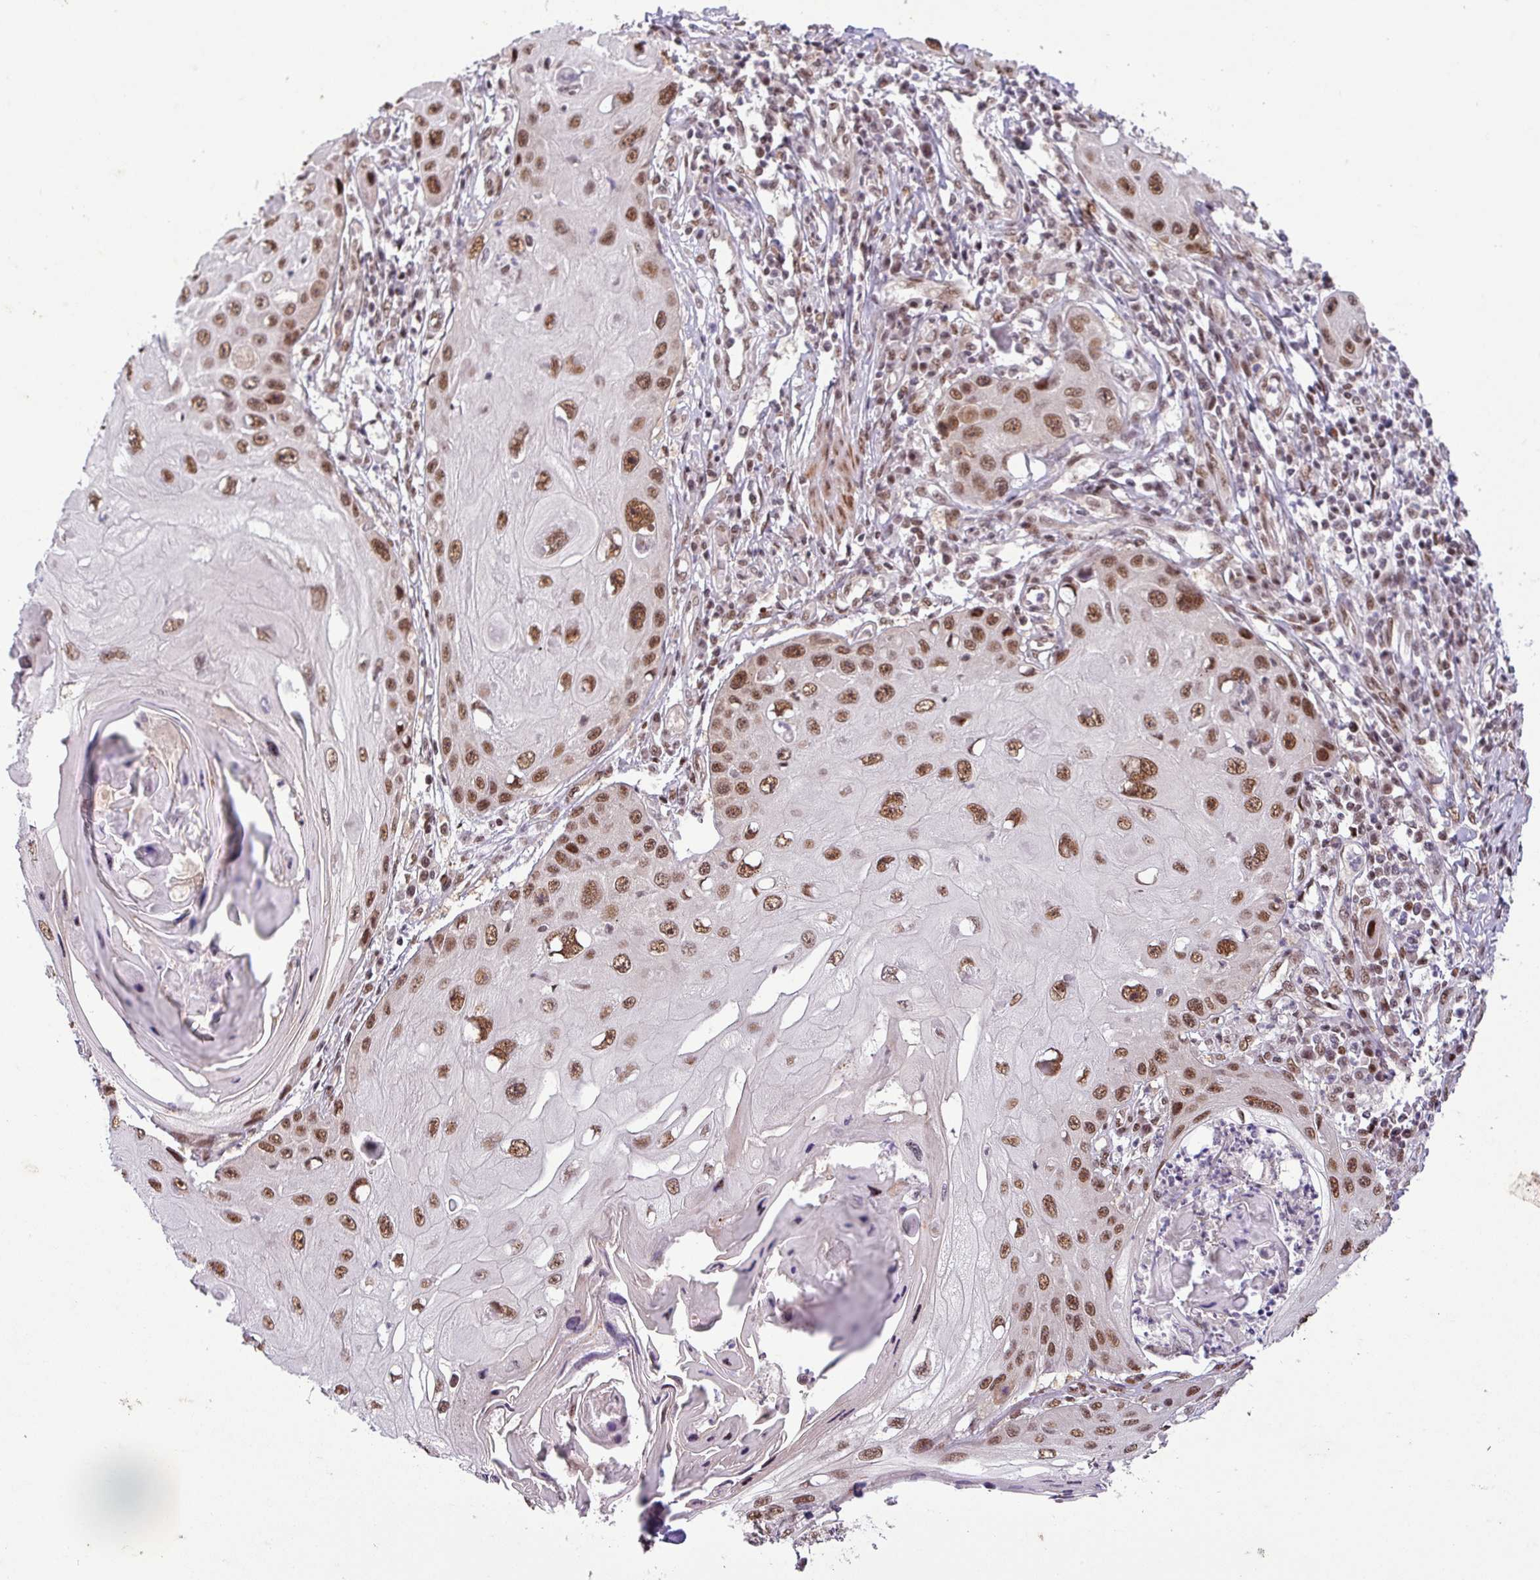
{"staining": {"intensity": "moderate", "quantity": ">75%", "location": "nuclear"}, "tissue": "skin cancer", "cell_type": "Tumor cells", "image_type": "cancer", "snomed": [{"axis": "morphology", "description": "Squamous cell carcinoma, NOS"}, {"axis": "topography", "description": "Skin"}, {"axis": "topography", "description": "Vulva"}], "caption": "The histopathology image displays a brown stain indicating the presence of a protein in the nuclear of tumor cells in skin squamous cell carcinoma.", "gene": "SRSF2", "patient": {"sex": "female", "age": 44}}